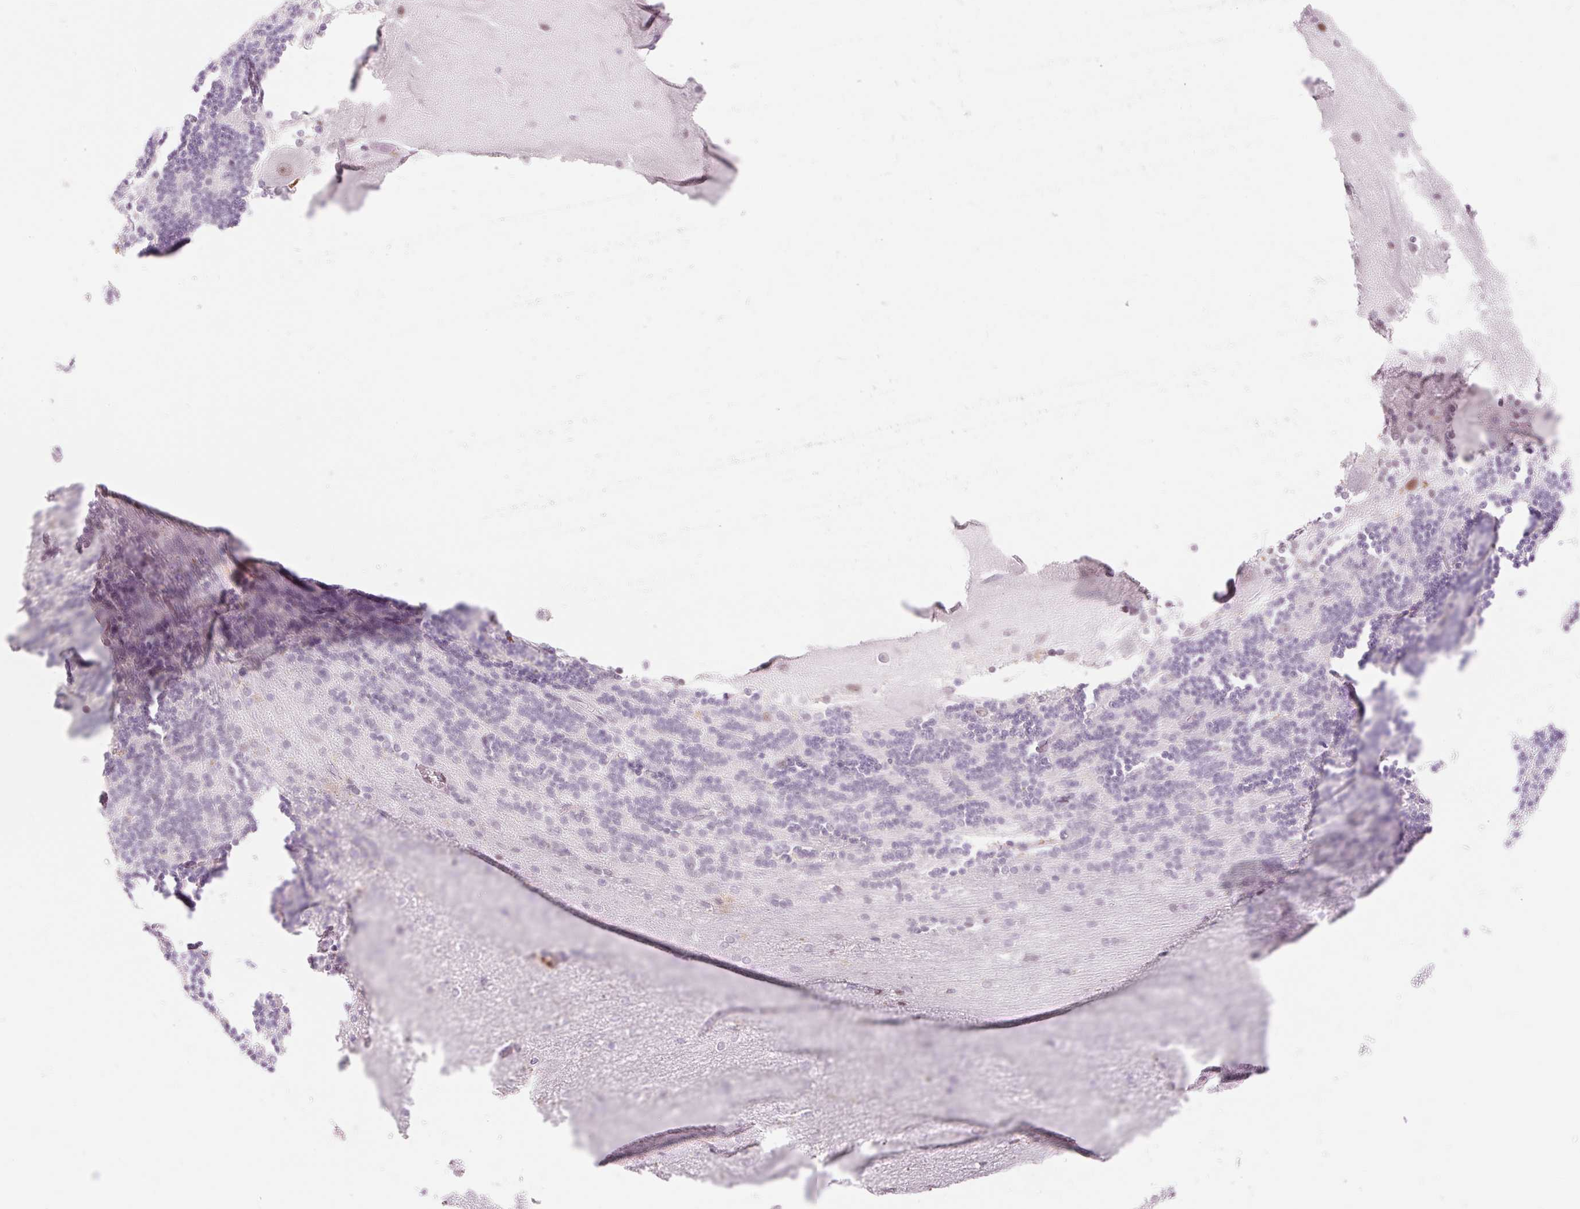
{"staining": {"intensity": "negative", "quantity": "none", "location": "none"}, "tissue": "cerebellum", "cell_type": "Cells in granular layer", "image_type": "normal", "snomed": [{"axis": "morphology", "description": "Normal tissue, NOS"}, {"axis": "topography", "description": "Cerebellum"}], "caption": "Protein analysis of benign cerebellum demonstrates no significant expression in cells in granular layer.", "gene": "H2BW1", "patient": {"sex": "female", "age": 54}}